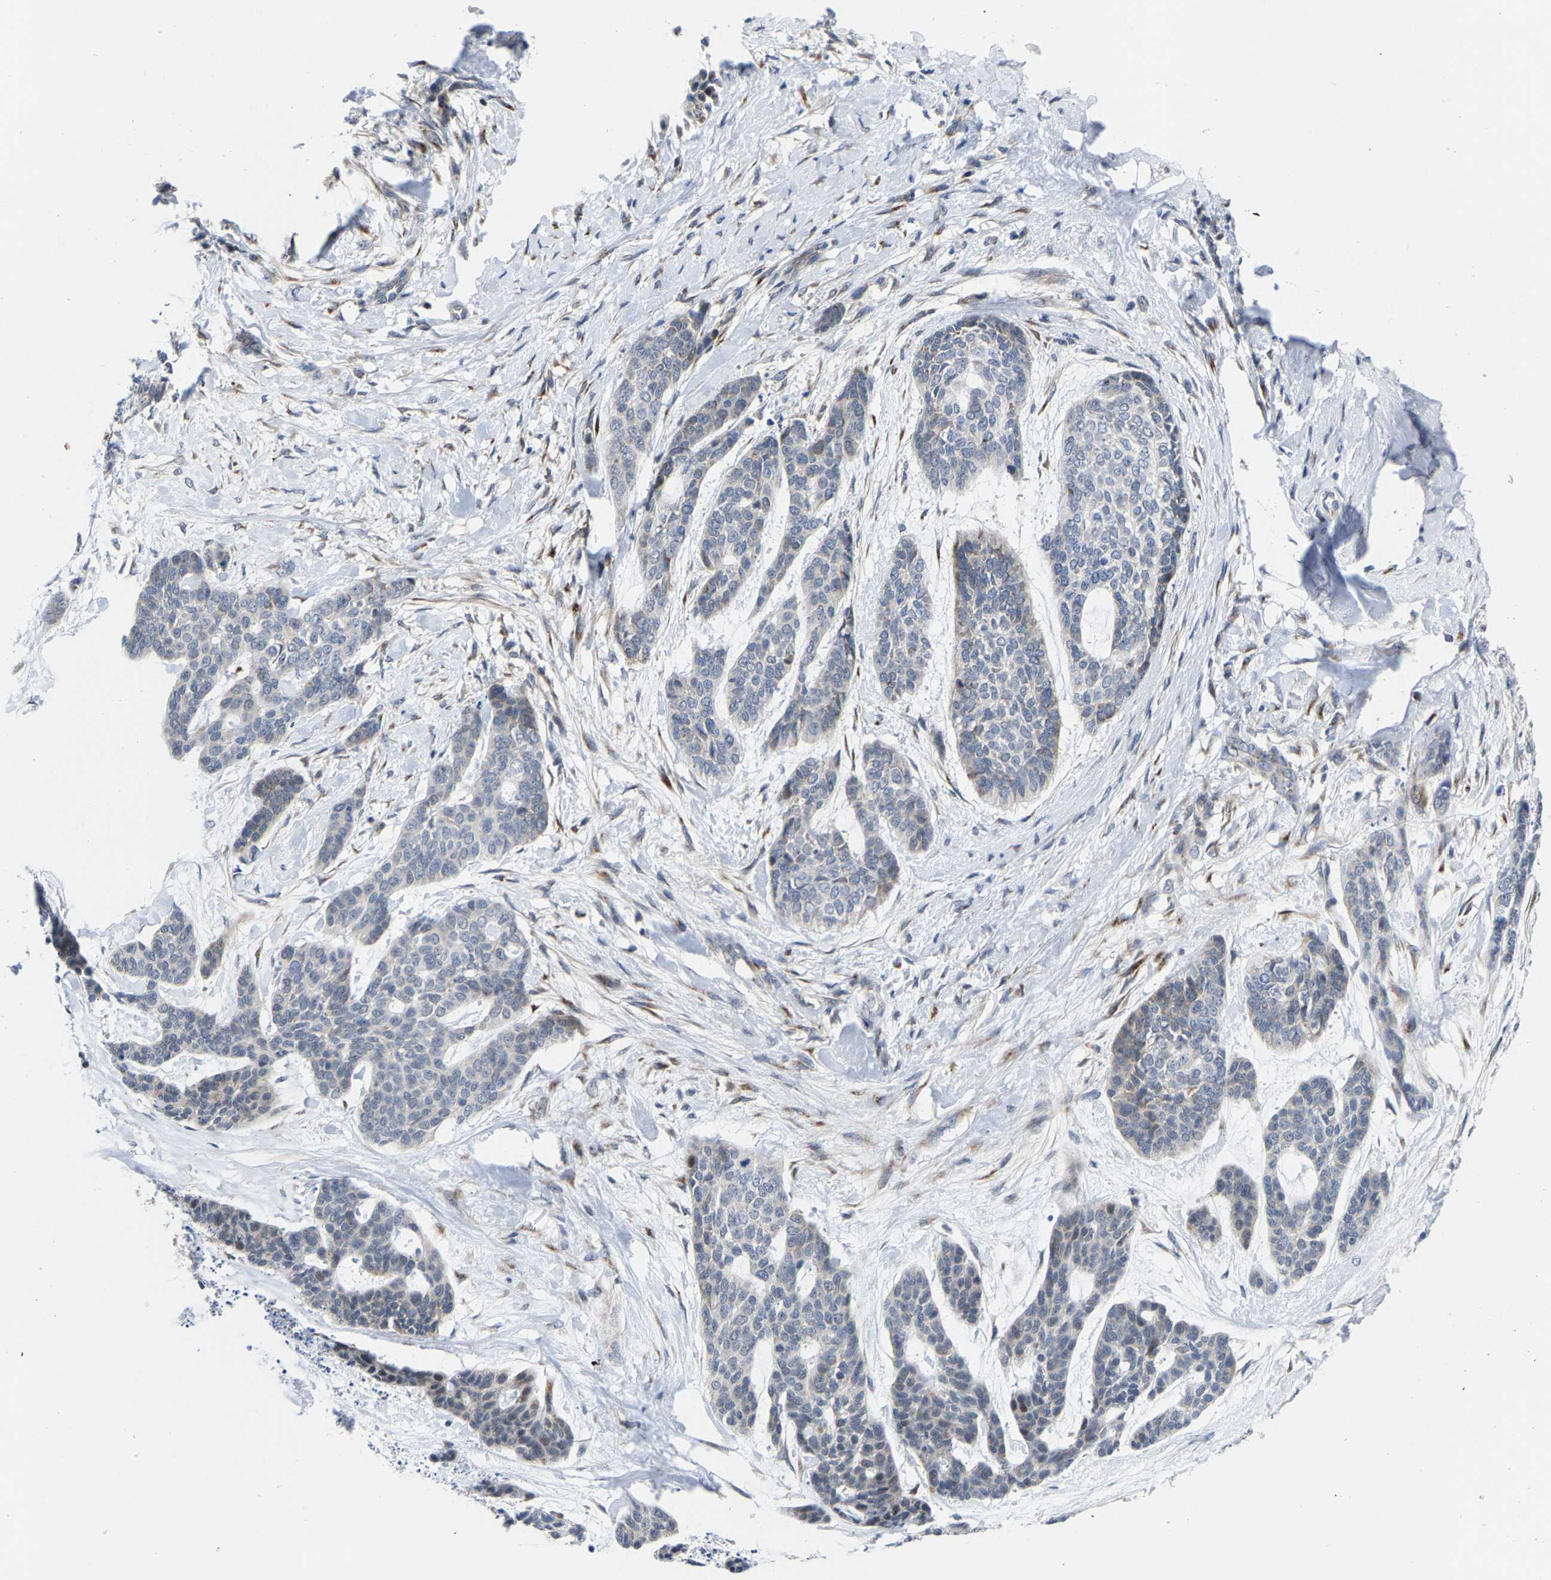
{"staining": {"intensity": "negative", "quantity": "none", "location": "none"}, "tissue": "skin cancer", "cell_type": "Tumor cells", "image_type": "cancer", "snomed": [{"axis": "morphology", "description": "Basal cell carcinoma"}, {"axis": "topography", "description": "Skin"}], "caption": "Immunohistochemical staining of human skin basal cell carcinoma displays no significant expression in tumor cells.", "gene": "TDRKH", "patient": {"sex": "female", "age": 64}}